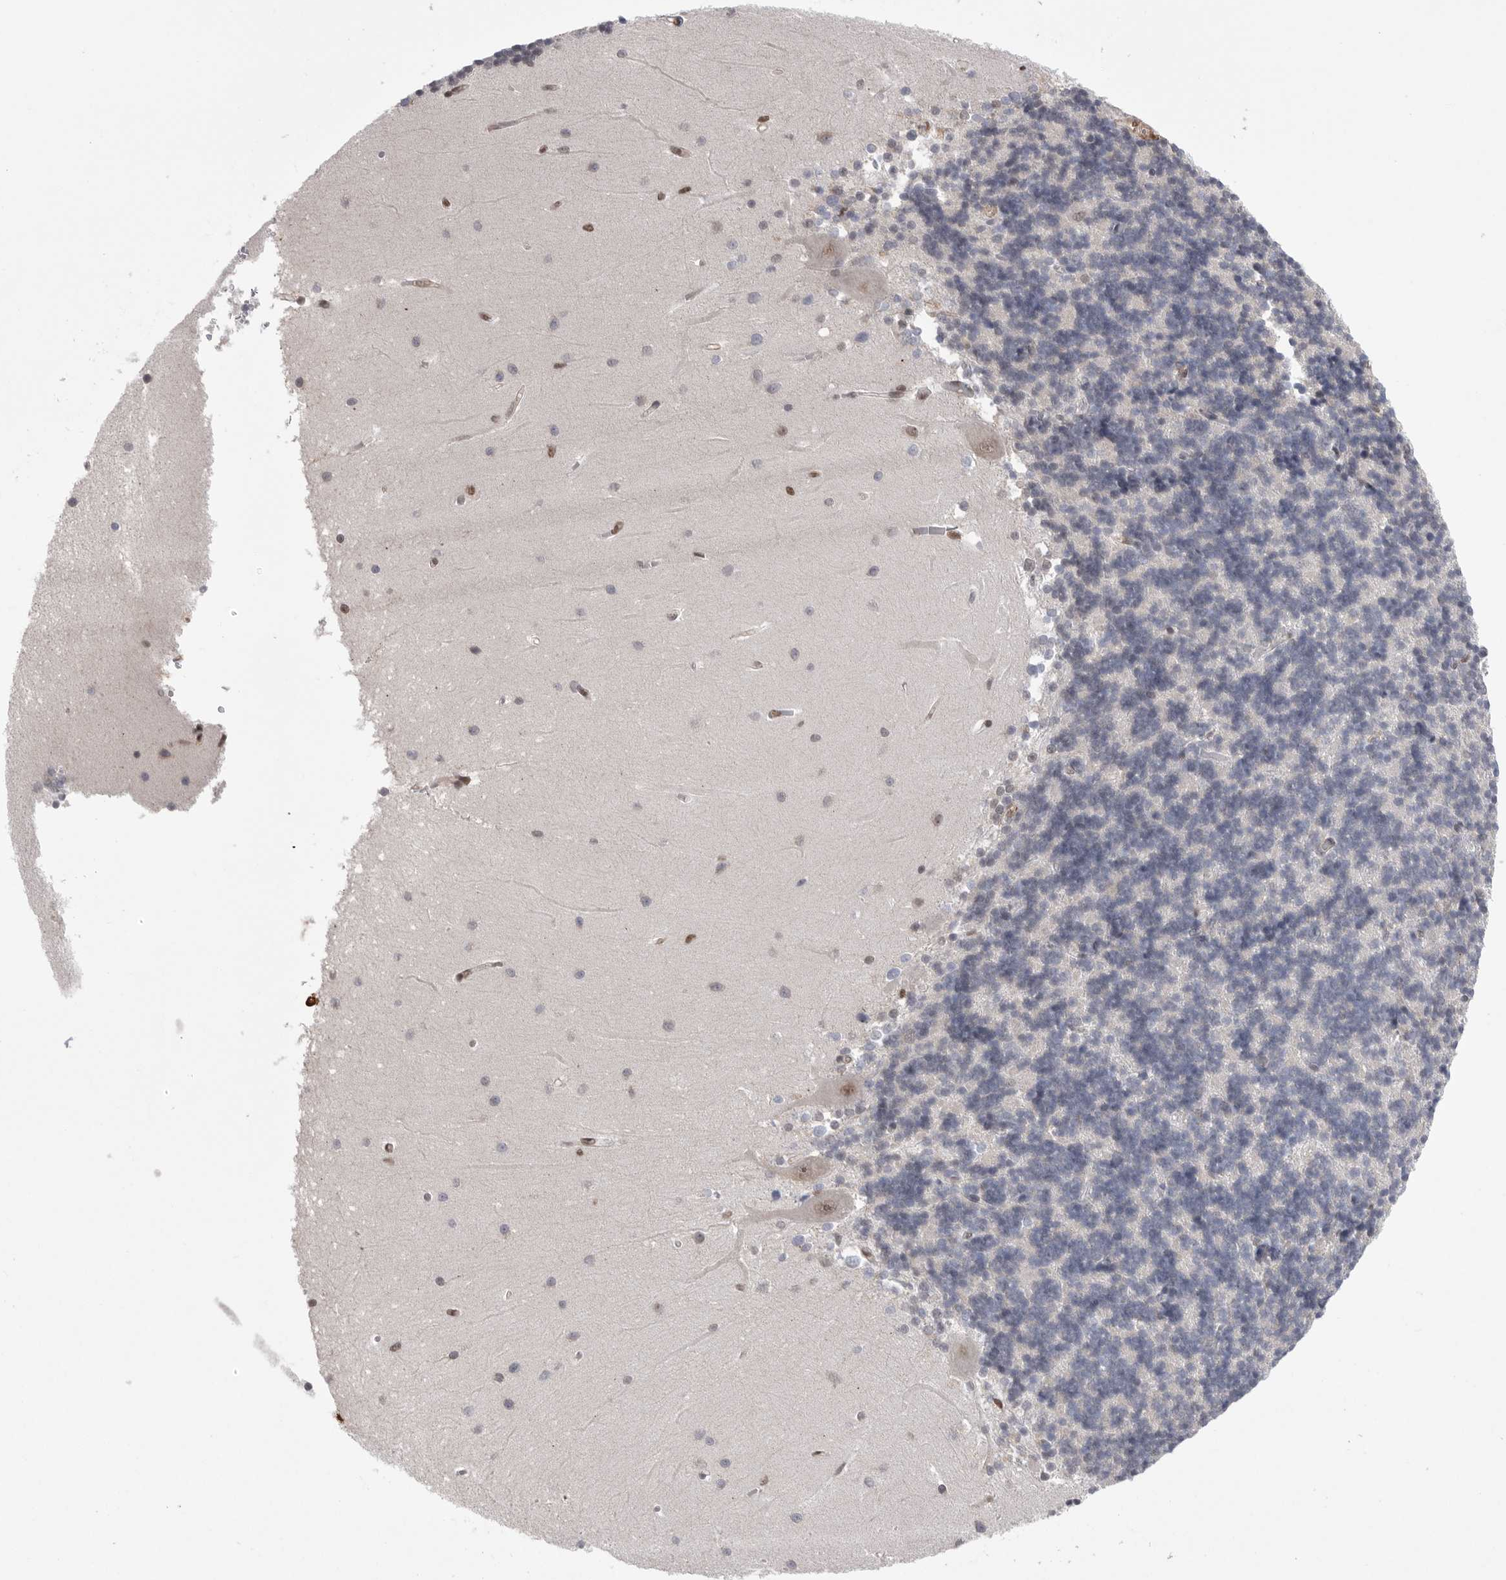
{"staining": {"intensity": "negative", "quantity": "none", "location": "none"}, "tissue": "cerebellum", "cell_type": "Cells in granular layer", "image_type": "normal", "snomed": [{"axis": "morphology", "description": "Normal tissue, NOS"}, {"axis": "topography", "description": "Cerebellum"}], "caption": "DAB immunohistochemical staining of normal cerebellum exhibits no significant positivity in cells in granular layer.", "gene": "NECTIN1", "patient": {"sex": "male", "age": 37}}